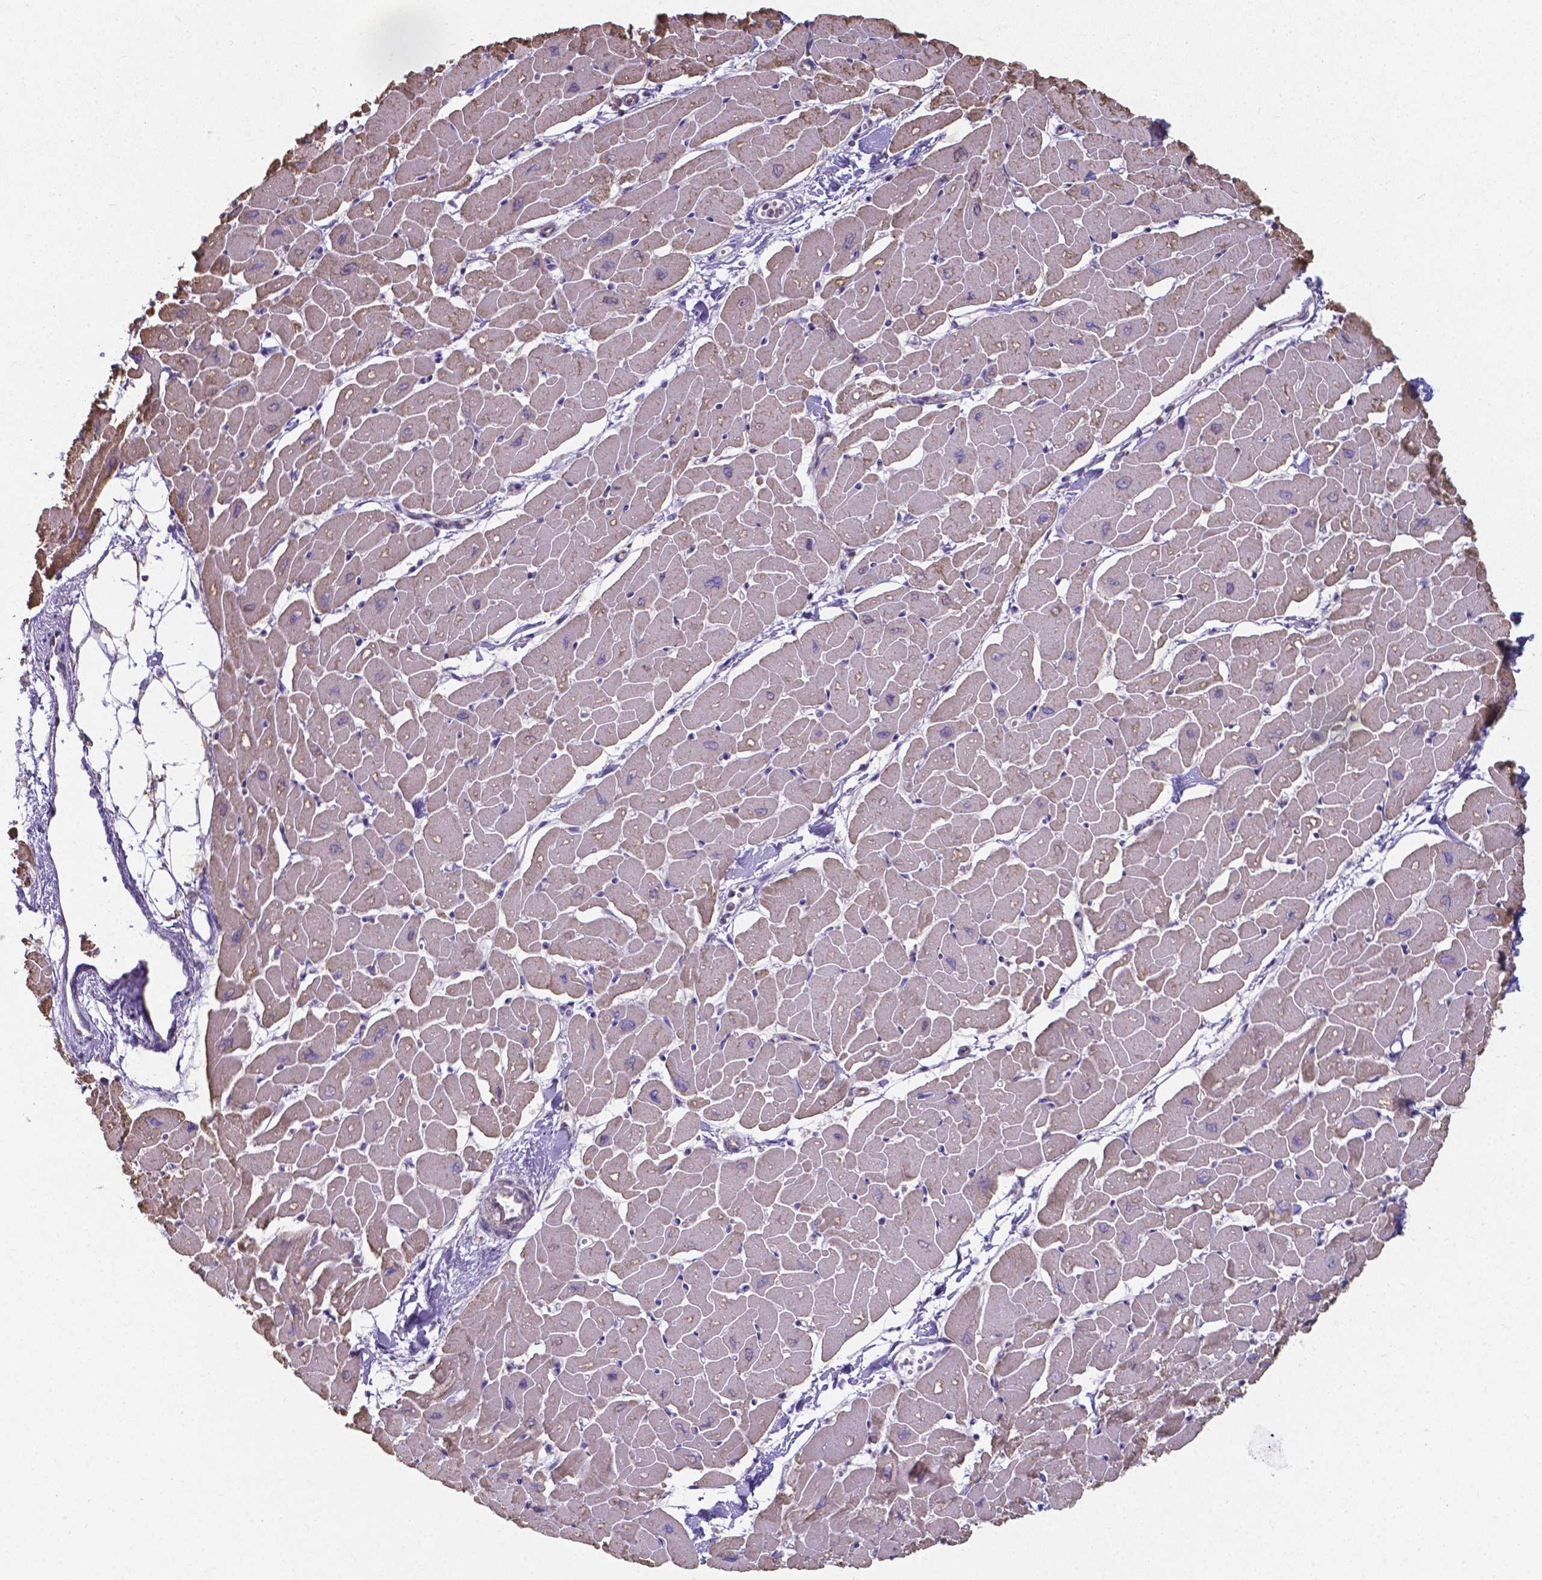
{"staining": {"intensity": "moderate", "quantity": "<25%", "location": "cytoplasmic/membranous"}, "tissue": "heart muscle", "cell_type": "Cardiomyocytes", "image_type": "normal", "snomed": [{"axis": "morphology", "description": "Normal tissue, NOS"}, {"axis": "topography", "description": "Heart"}], "caption": "Protein staining shows moderate cytoplasmic/membranous expression in about <25% of cardiomyocytes in unremarkable heart muscle. Immunohistochemistry stains the protein of interest in brown and the nuclei are stained blue.", "gene": "FAM114A1", "patient": {"sex": "male", "age": 57}}